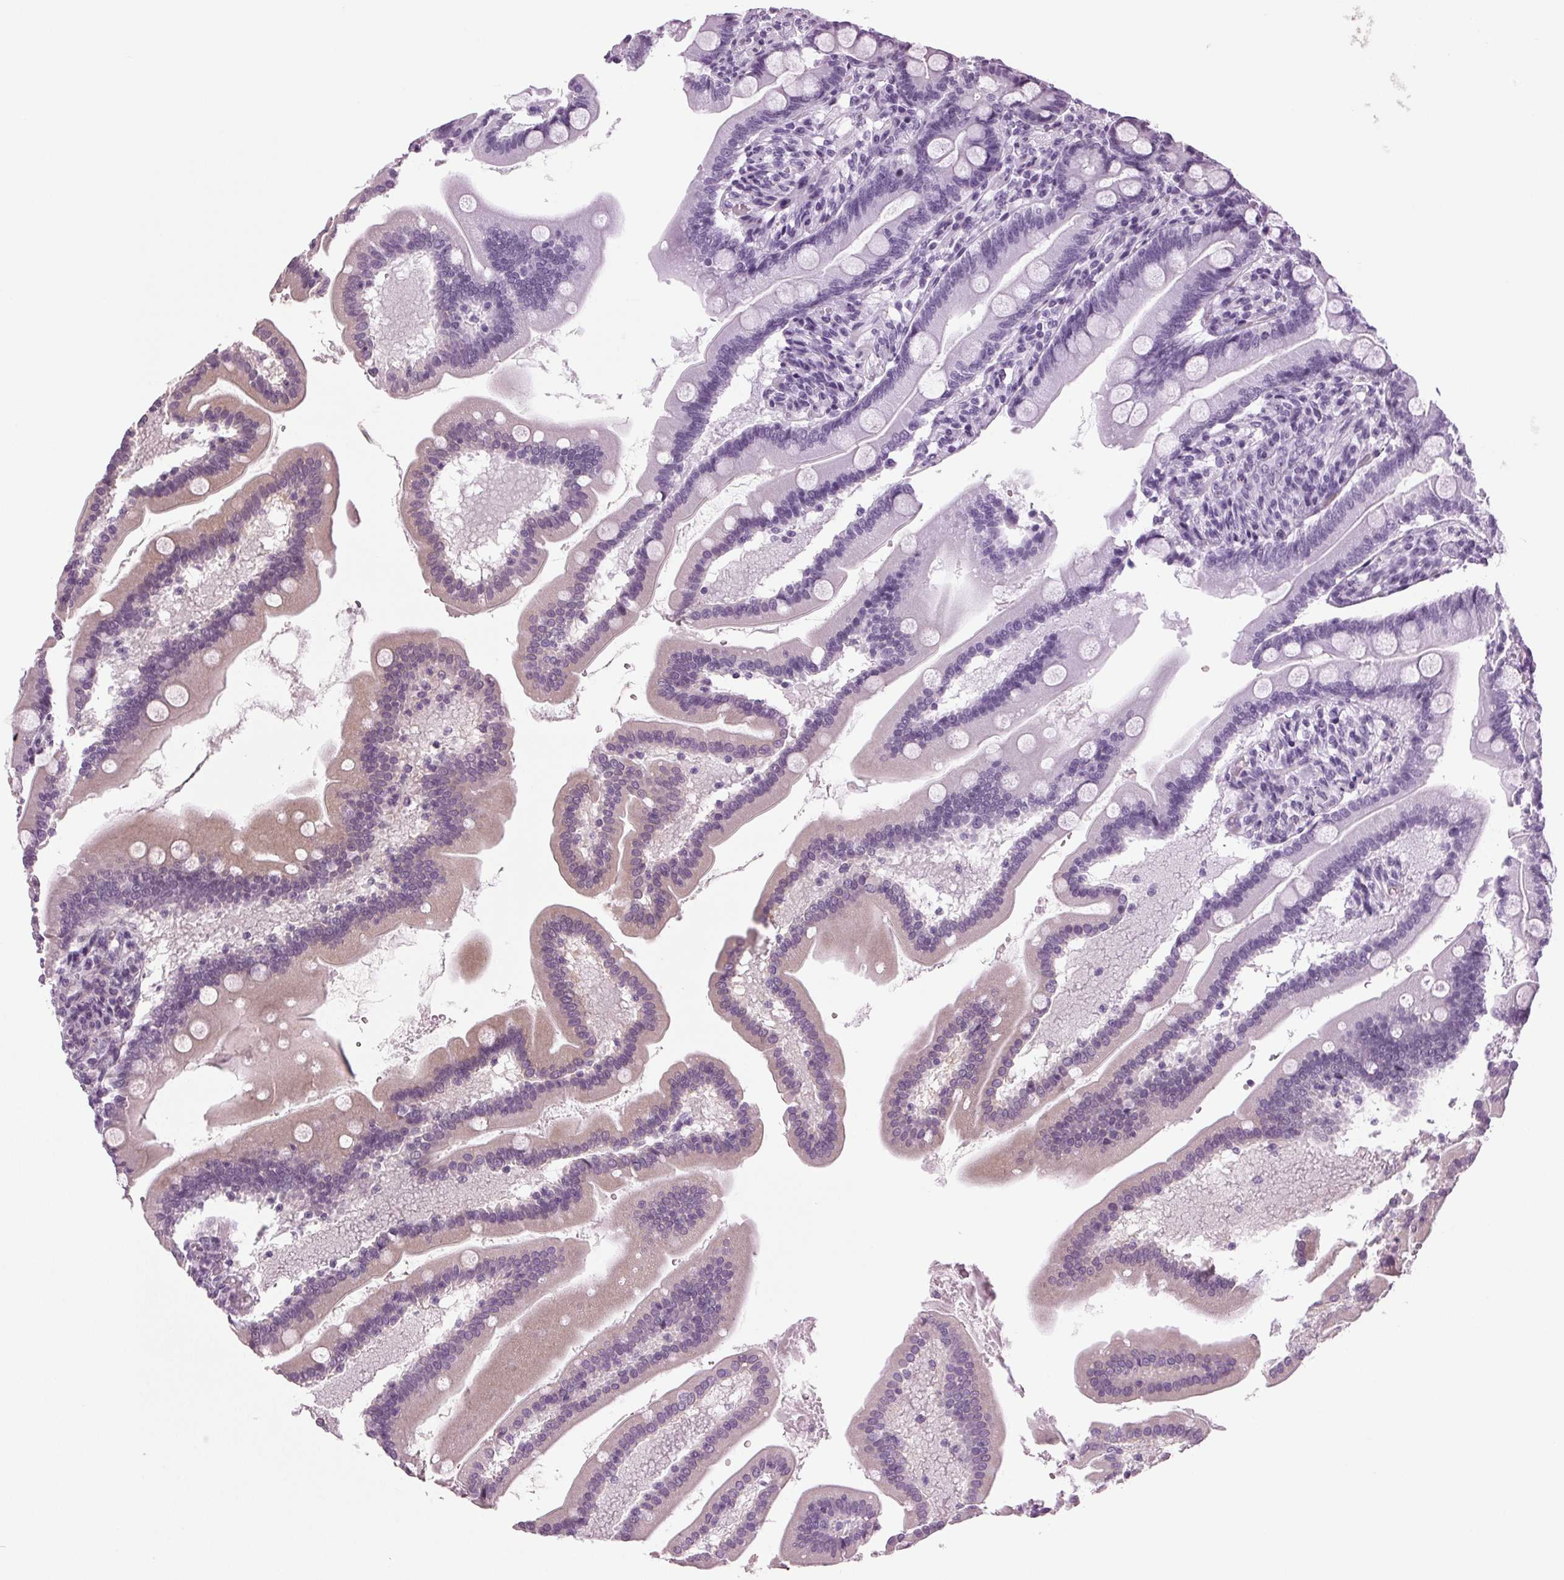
{"staining": {"intensity": "negative", "quantity": "none", "location": "none"}, "tissue": "duodenum", "cell_type": "Glandular cells", "image_type": "normal", "snomed": [{"axis": "morphology", "description": "Normal tissue, NOS"}, {"axis": "topography", "description": "Duodenum"}], "caption": "Immunohistochemical staining of normal duodenum reveals no significant positivity in glandular cells. (Brightfield microscopy of DAB immunohistochemistry at high magnification).", "gene": "DNAH12", "patient": {"sex": "female", "age": 67}}